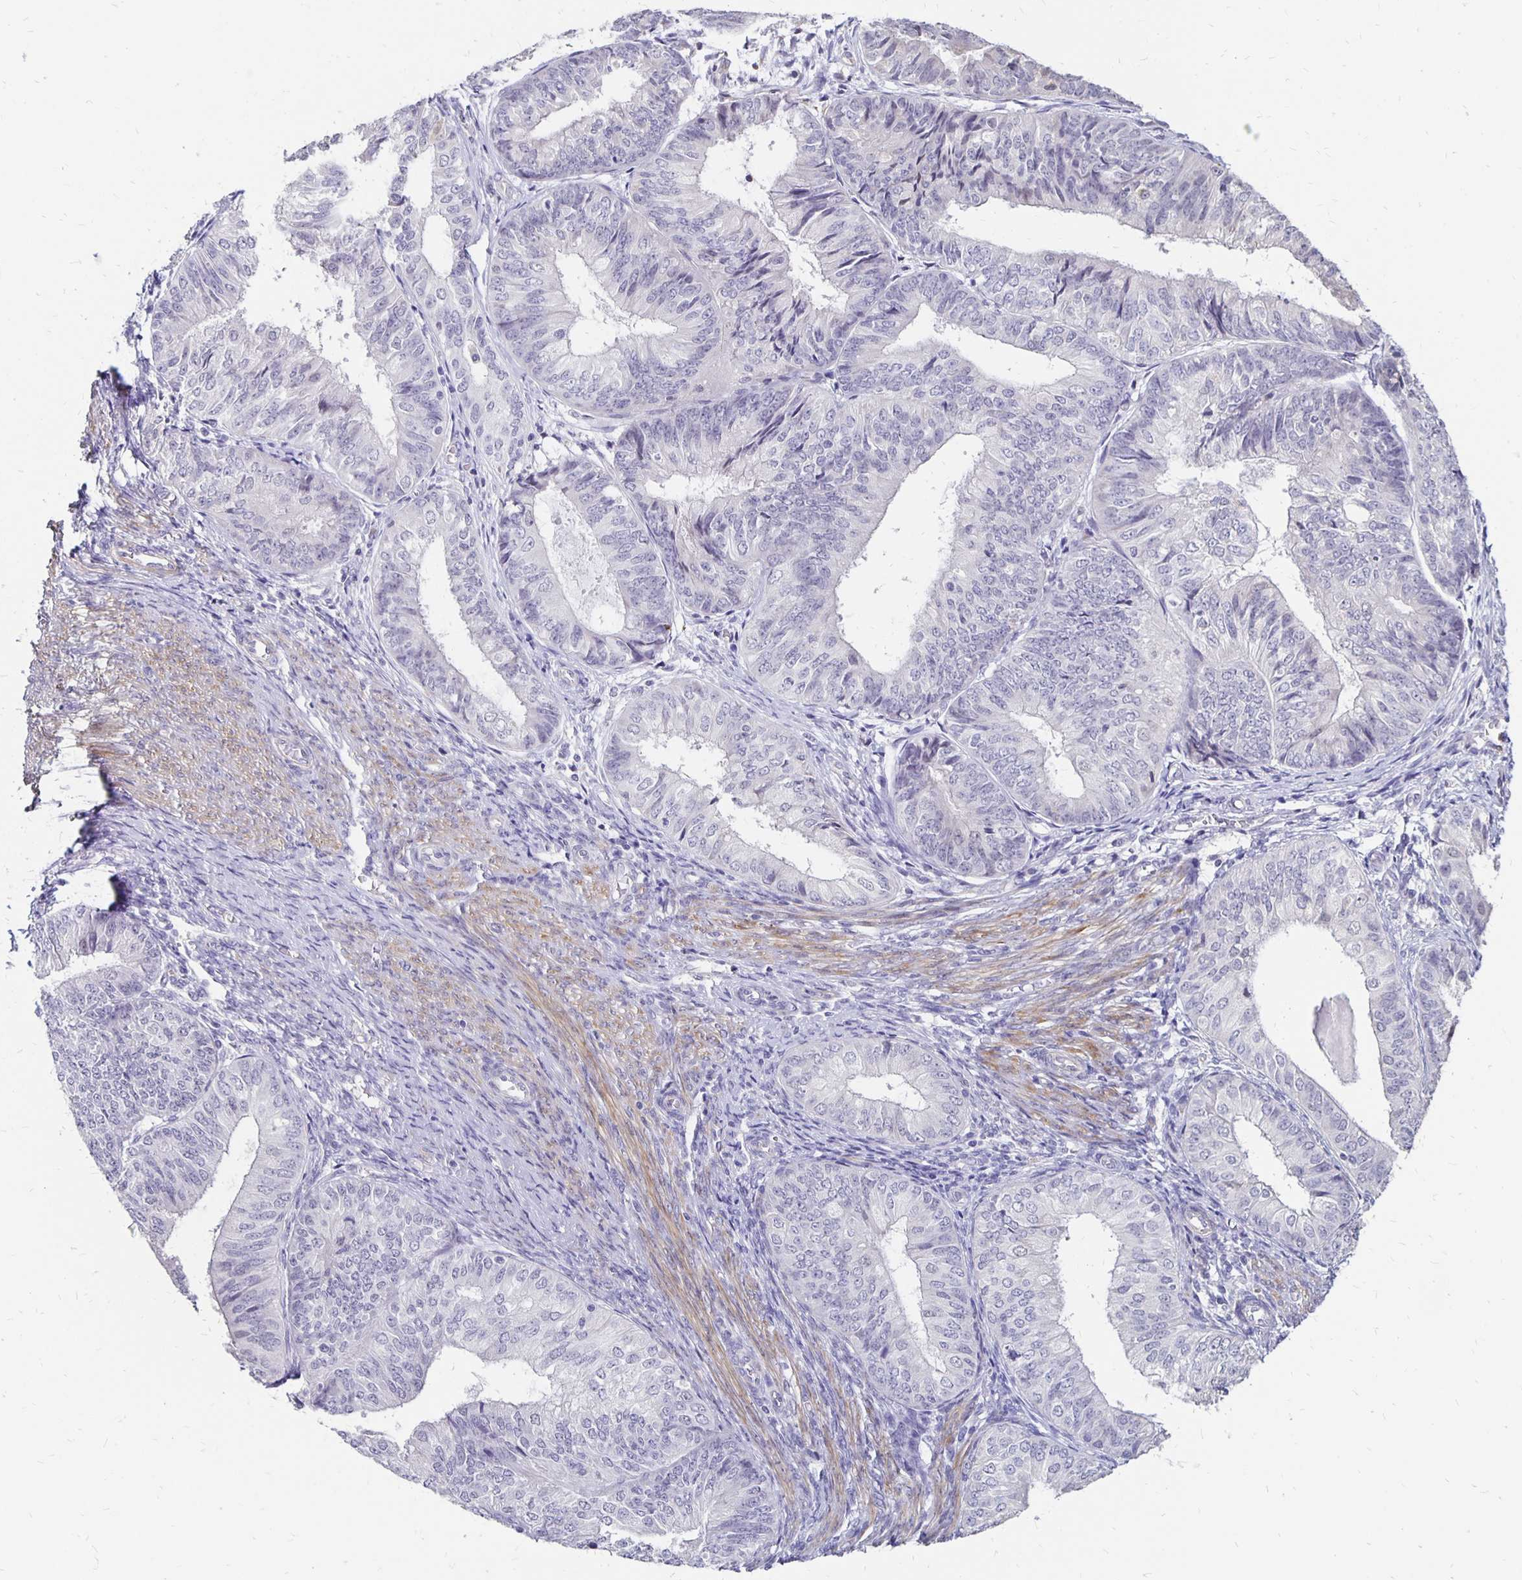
{"staining": {"intensity": "negative", "quantity": "none", "location": "none"}, "tissue": "endometrial cancer", "cell_type": "Tumor cells", "image_type": "cancer", "snomed": [{"axis": "morphology", "description": "Adenocarcinoma, NOS"}, {"axis": "topography", "description": "Endometrium"}], "caption": "The immunohistochemistry image has no significant positivity in tumor cells of endometrial cancer tissue. Nuclei are stained in blue.", "gene": "ATOSB", "patient": {"sex": "female", "age": 58}}